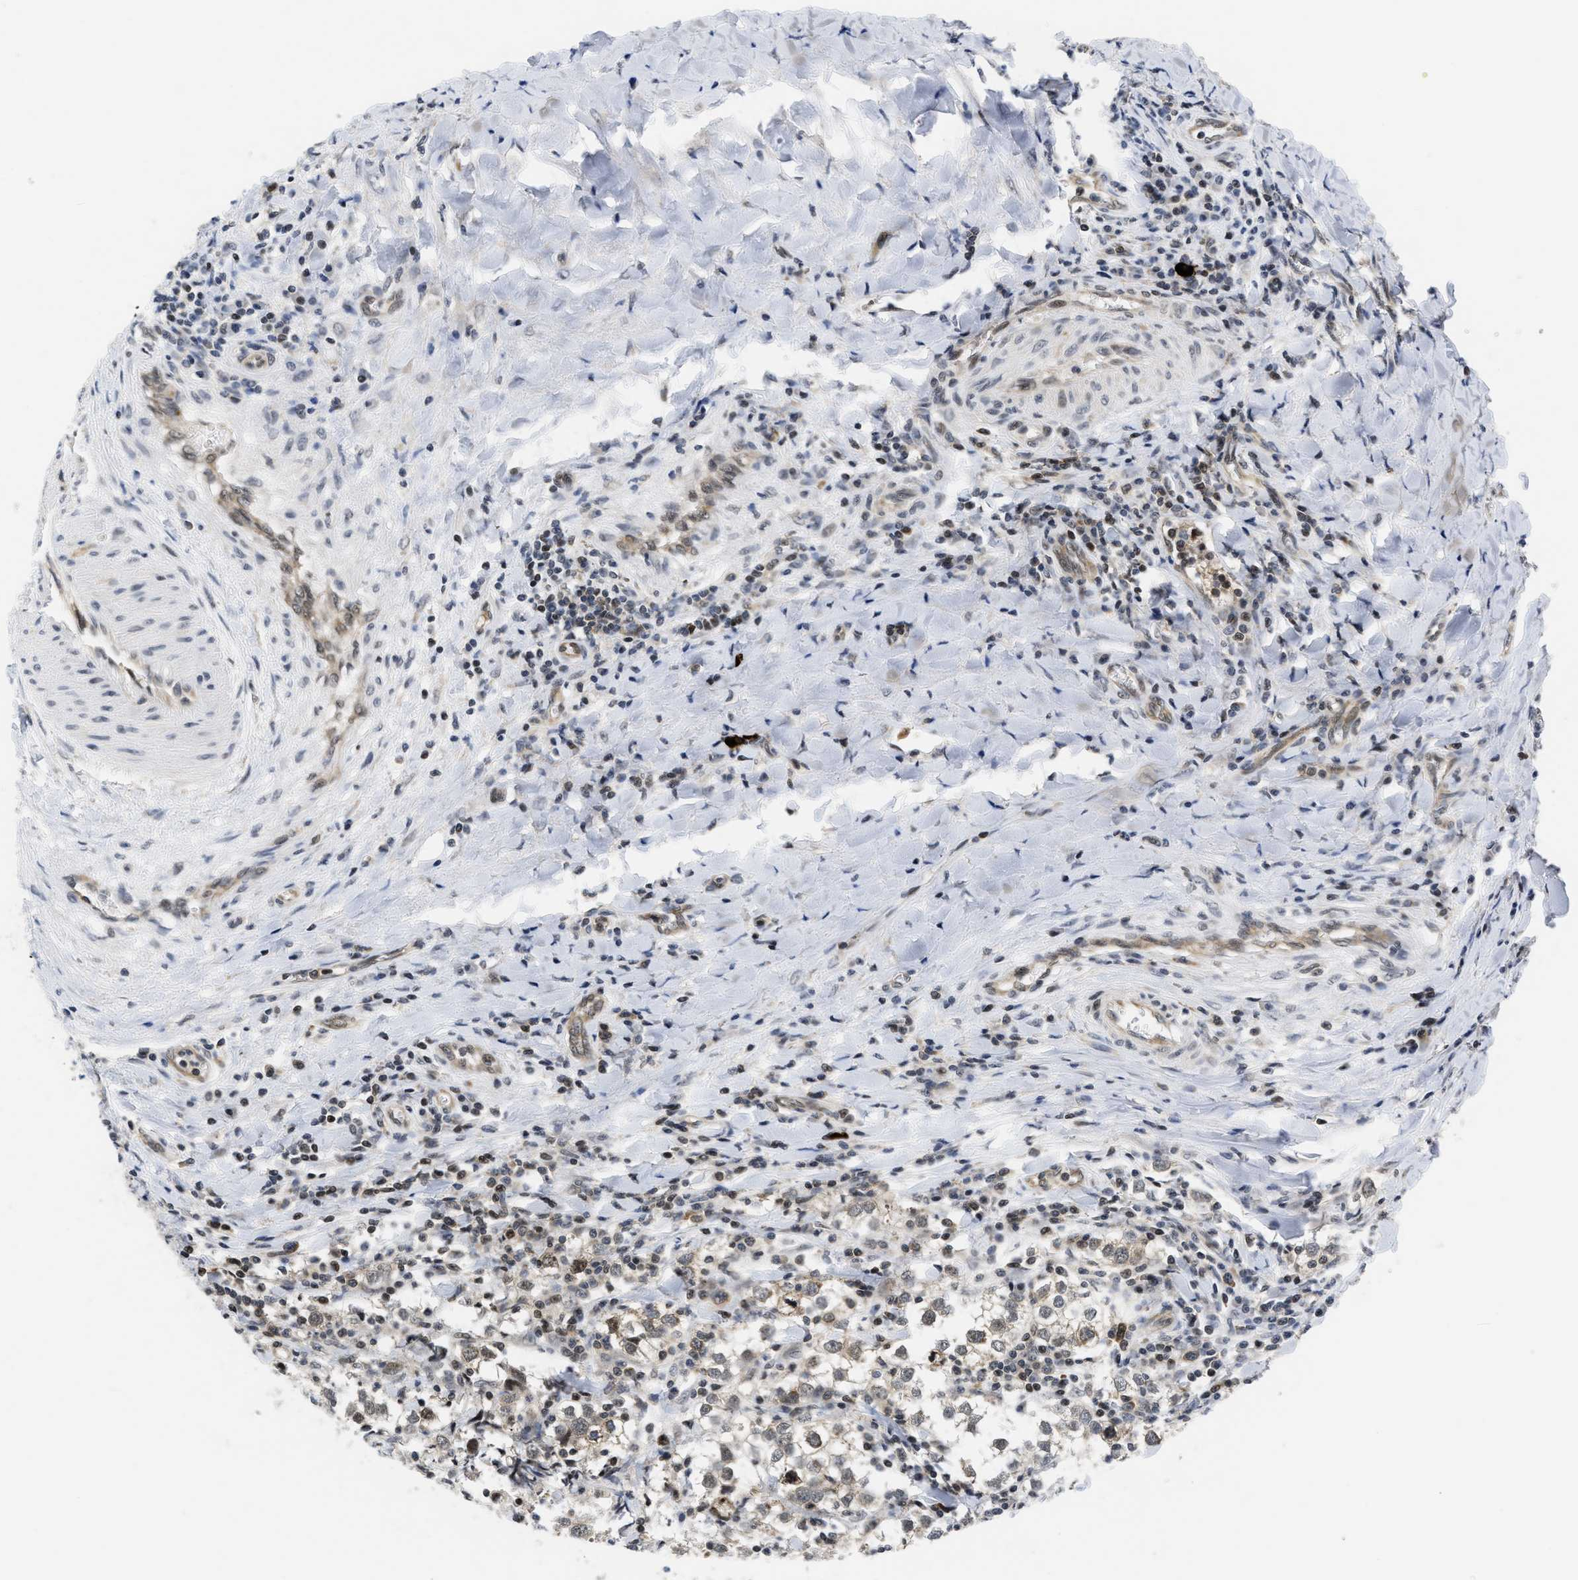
{"staining": {"intensity": "weak", "quantity": ">75%", "location": "cytoplasmic/membranous"}, "tissue": "testis cancer", "cell_type": "Tumor cells", "image_type": "cancer", "snomed": [{"axis": "morphology", "description": "Seminoma, NOS"}, {"axis": "morphology", "description": "Carcinoma, Embryonal, NOS"}, {"axis": "topography", "description": "Testis"}], "caption": "The micrograph exhibits a brown stain indicating the presence of a protein in the cytoplasmic/membranous of tumor cells in seminoma (testis).", "gene": "HIF1A", "patient": {"sex": "male", "age": 36}}